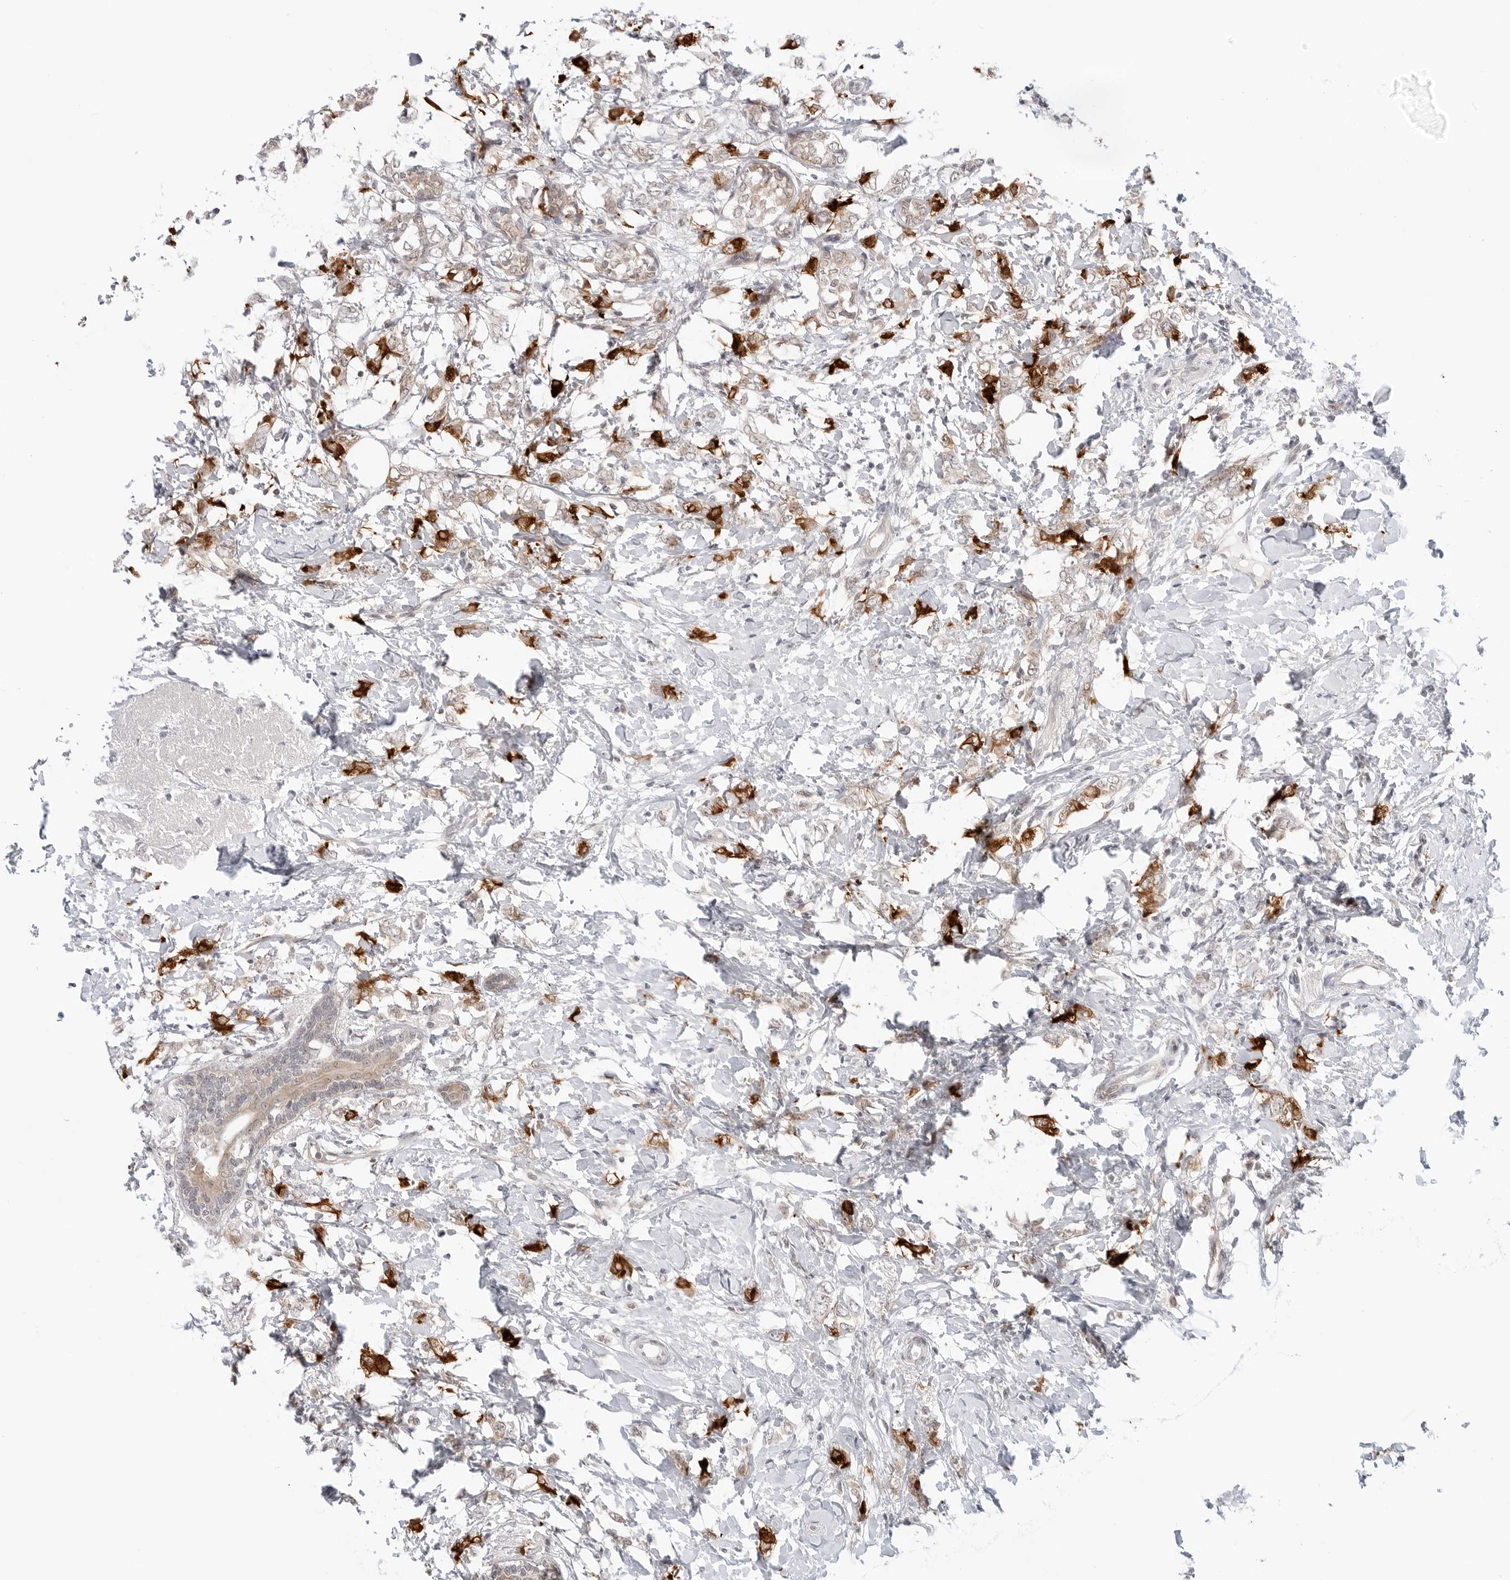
{"staining": {"intensity": "strong", "quantity": ">75%", "location": "cytoplasmic/membranous"}, "tissue": "breast cancer", "cell_type": "Tumor cells", "image_type": "cancer", "snomed": [{"axis": "morphology", "description": "Normal tissue, NOS"}, {"axis": "morphology", "description": "Lobular carcinoma"}, {"axis": "topography", "description": "Breast"}], "caption": "IHC histopathology image of human breast cancer stained for a protein (brown), which reveals high levels of strong cytoplasmic/membranous expression in approximately >75% of tumor cells.", "gene": "NUDC", "patient": {"sex": "female", "age": 47}}